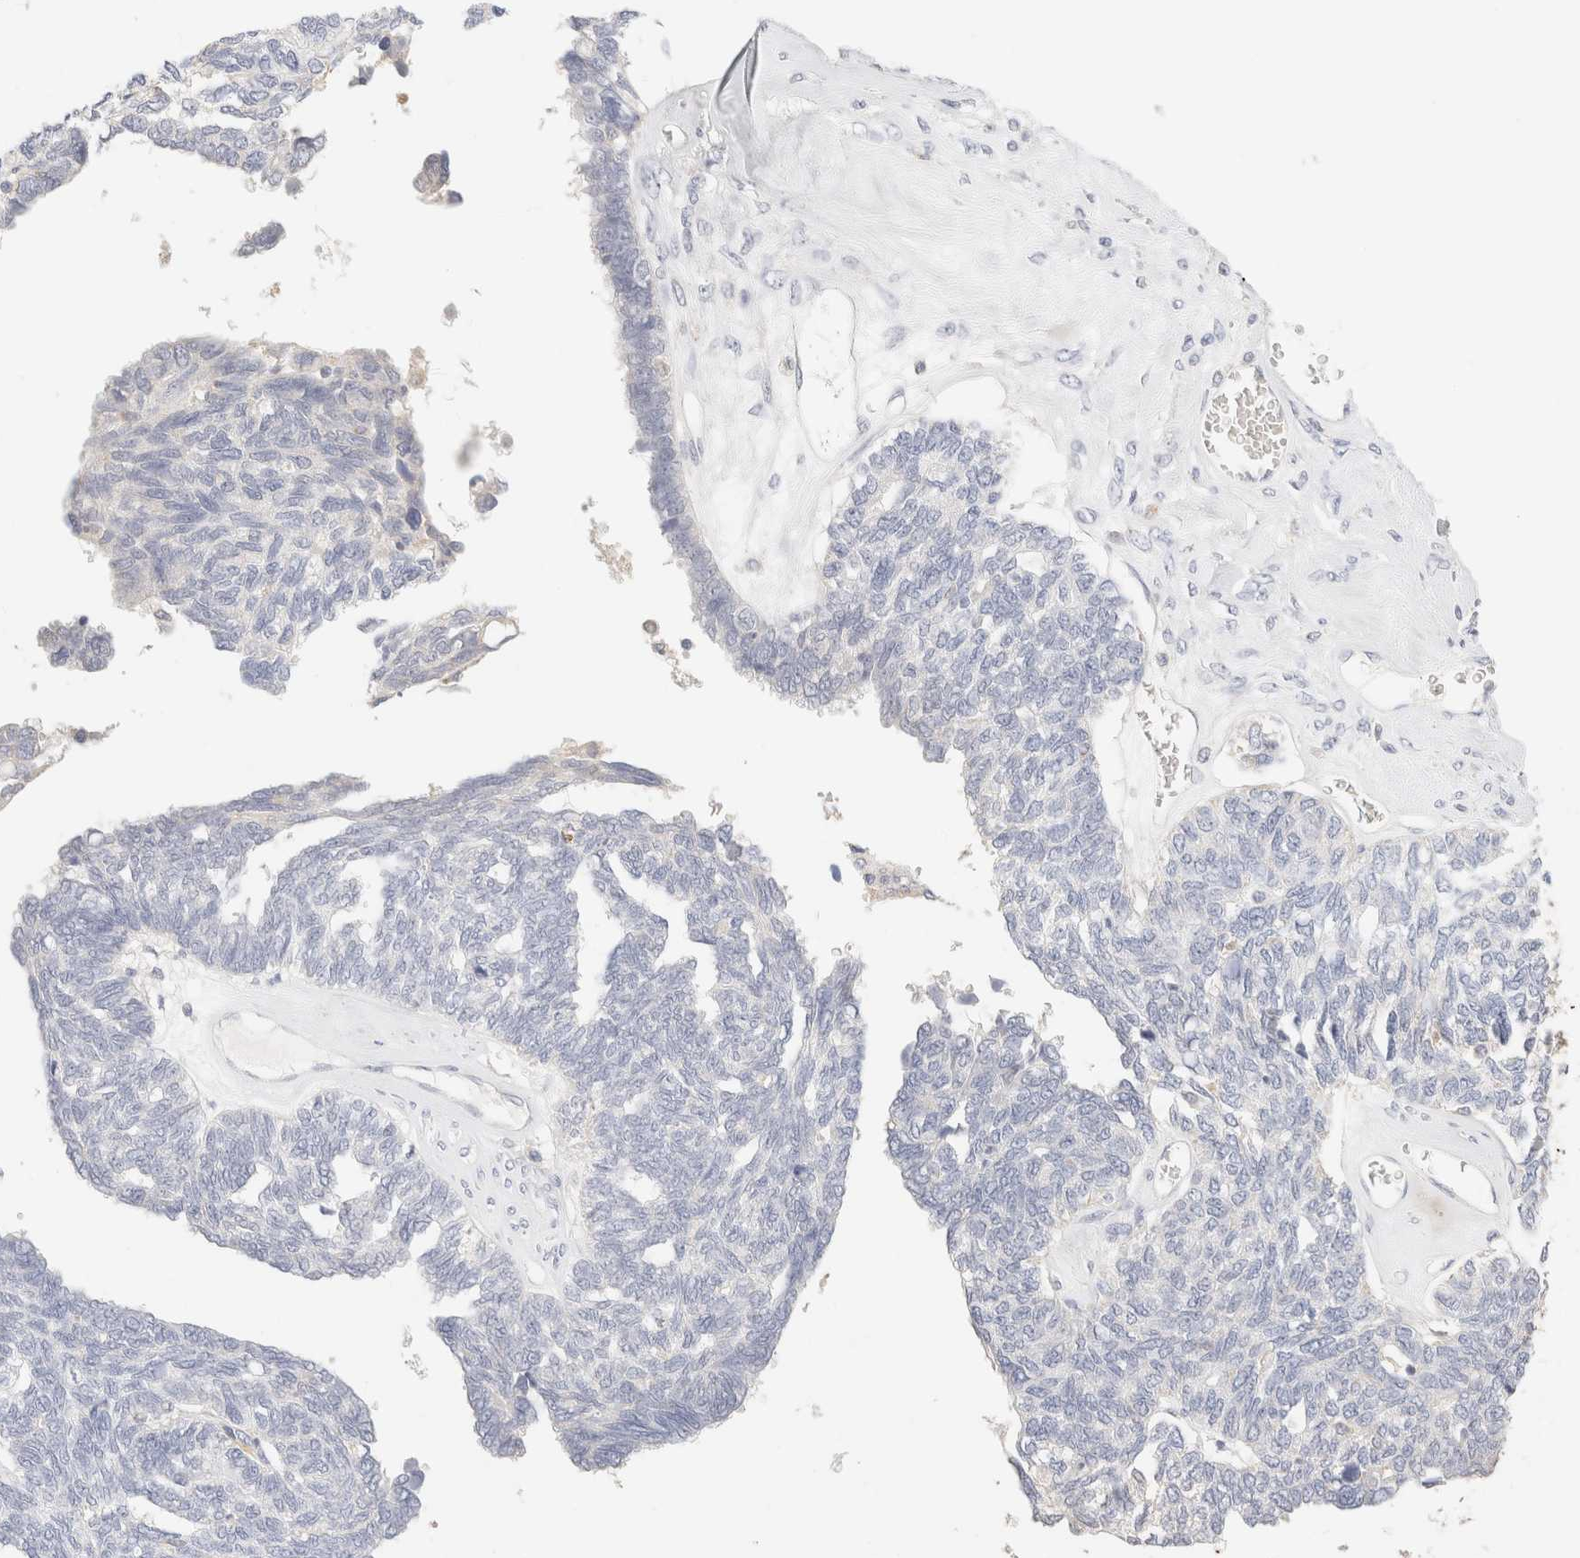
{"staining": {"intensity": "negative", "quantity": "none", "location": "none"}, "tissue": "ovarian cancer", "cell_type": "Tumor cells", "image_type": "cancer", "snomed": [{"axis": "morphology", "description": "Cystadenocarcinoma, serous, NOS"}, {"axis": "topography", "description": "Ovary"}], "caption": "DAB immunohistochemical staining of ovarian cancer displays no significant positivity in tumor cells.", "gene": "SCGB2A2", "patient": {"sex": "female", "age": 79}}